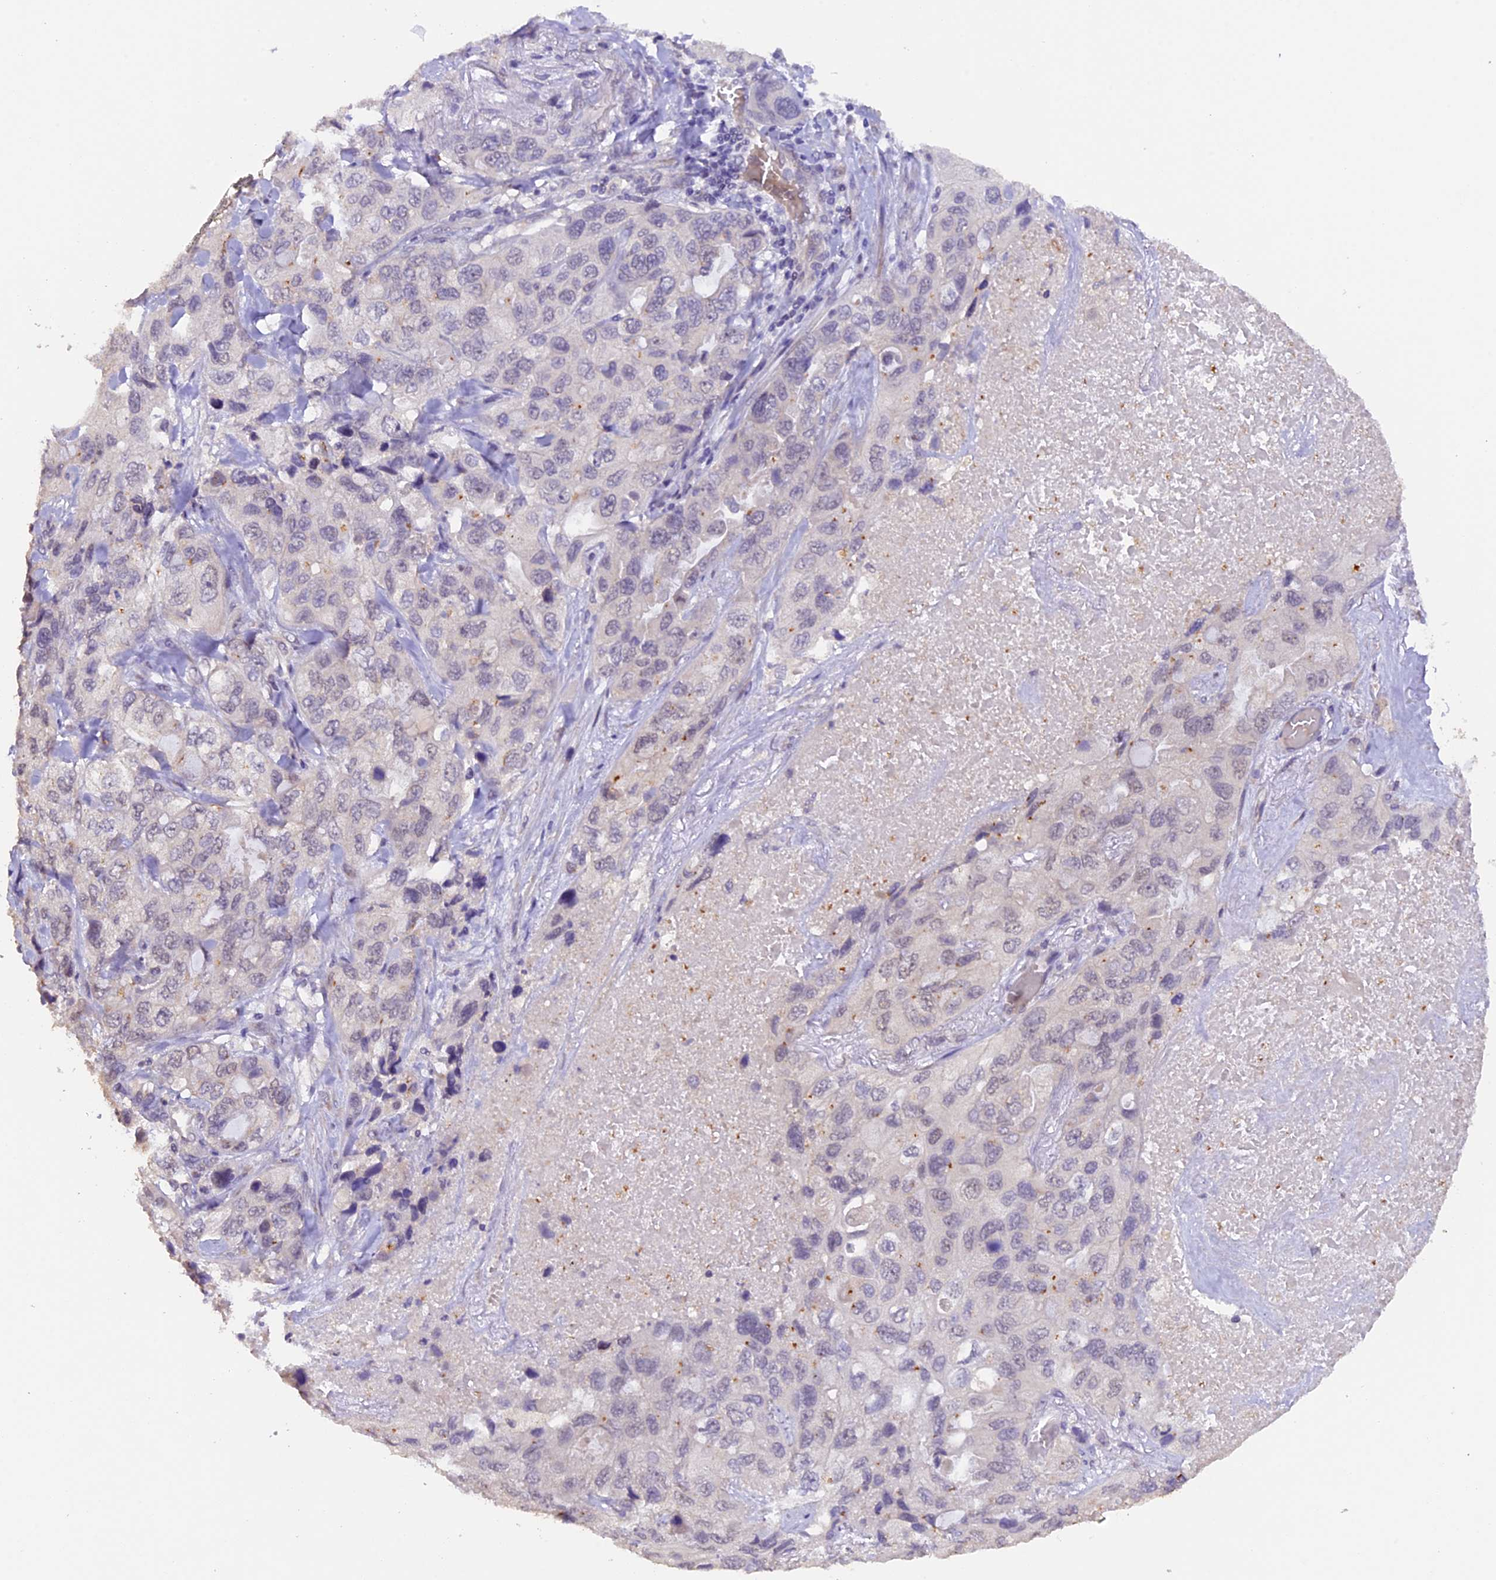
{"staining": {"intensity": "negative", "quantity": "none", "location": "none"}, "tissue": "lung cancer", "cell_type": "Tumor cells", "image_type": "cancer", "snomed": [{"axis": "morphology", "description": "Squamous cell carcinoma, NOS"}, {"axis": "topography", "description": "Lung"}], "caption": "There is no significant expression in tumor cells of lung cancer (squamous cell carcinoma). The staining is performed using DAB (3,3'-diaminobenzidine) brown chromogen with nuclei counter-stained in using hematoxylin.", "gene": "GNB5", "patient": {"sex": "female", "age": 73}}